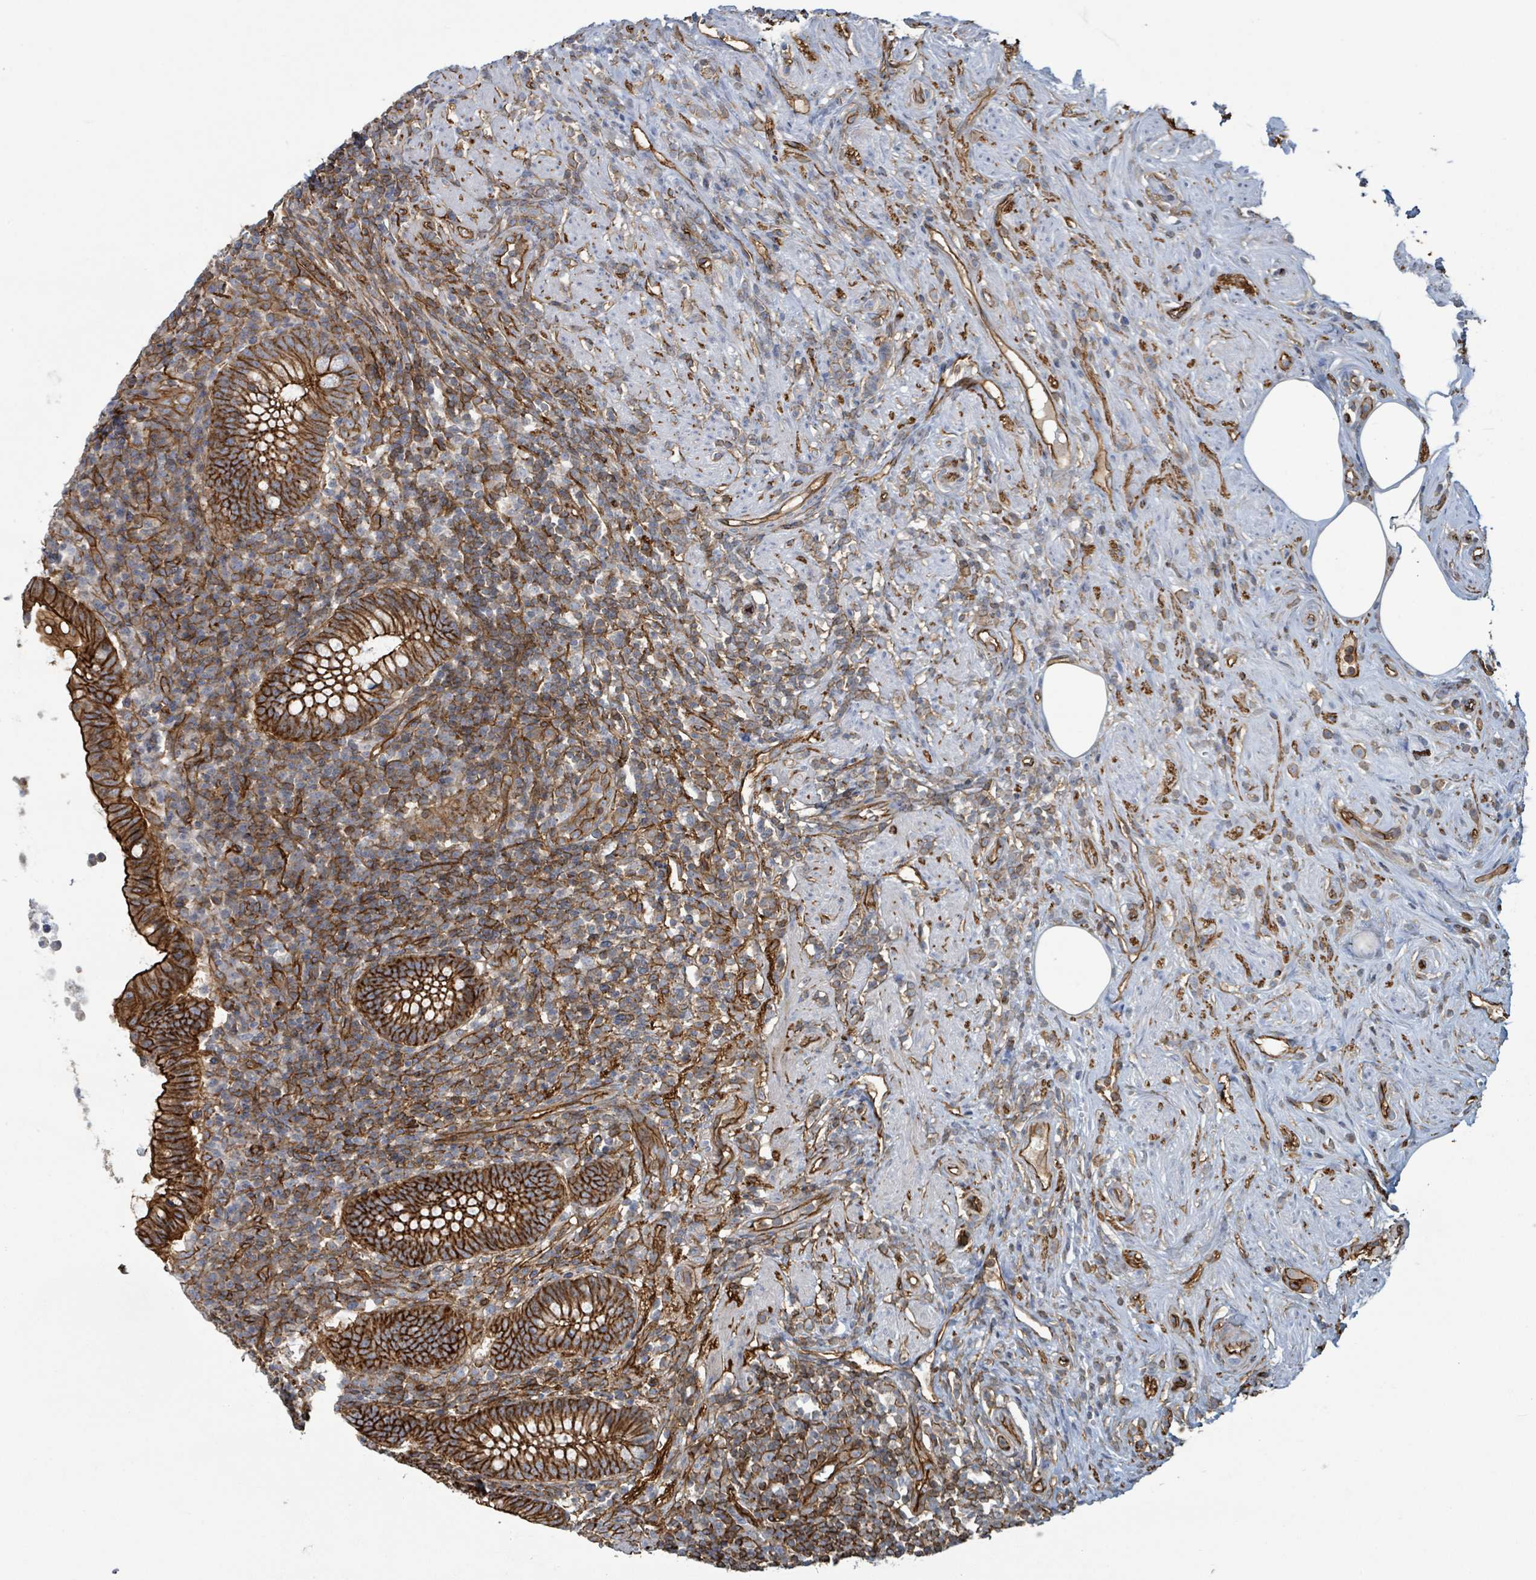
{"staining": {"intensity": "strong", "quantity": ">75%", "location": "cytoplasmic/membranous"}, "tissue": "appendix", "cell_type": "Glandular cells", "image_type": "normal", "snomed": [{"axis": "morphology", "description": "Normal tissue, NOS"}, {"axis": "topography", "description": "Appendix"}], "caption": "Brown immunohistochemical staining in unremarkable human appendix demonstrates strong cytoplasmic/membranous staining in approximately >75% of glandular cells.", "gene": "LDOC1", "patient": {"sex": "female", "age": 56}}